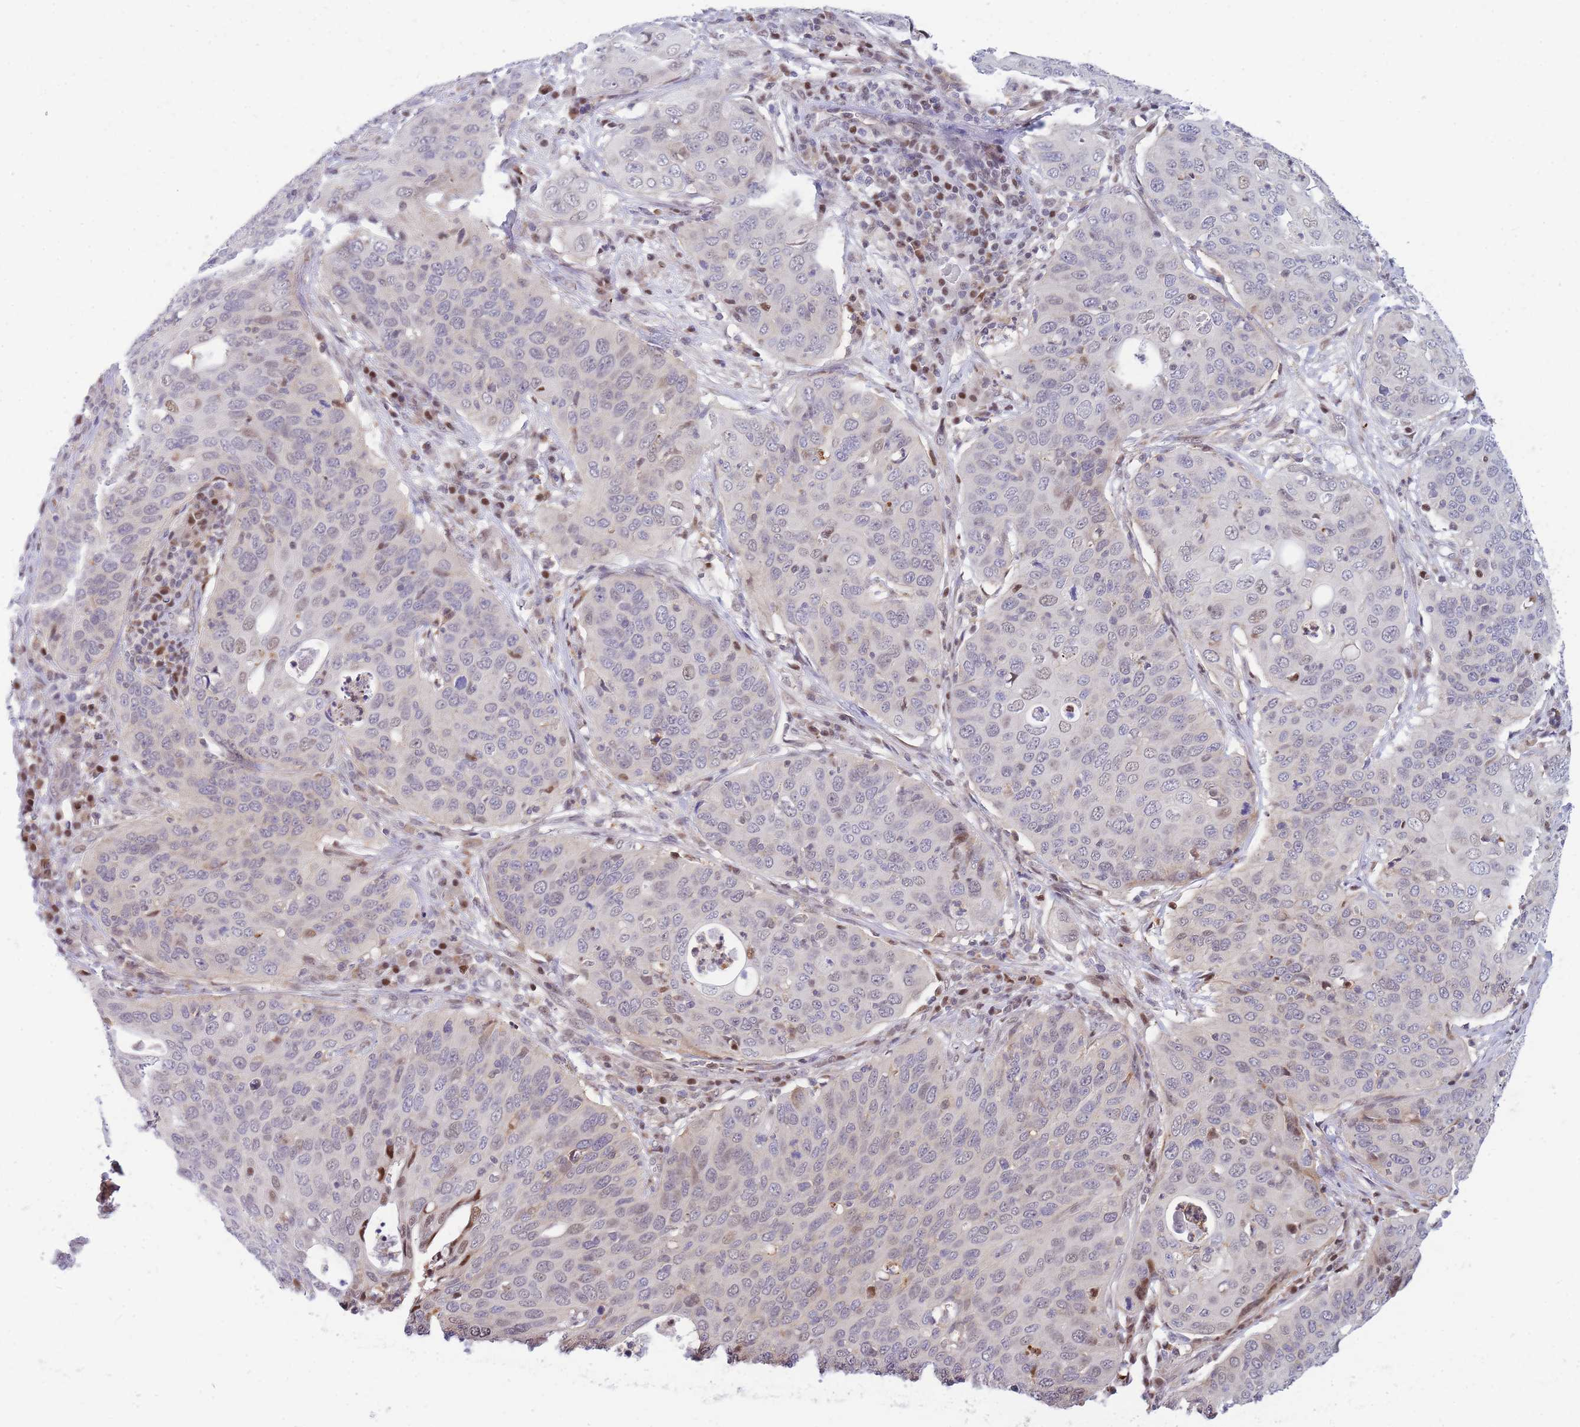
{"staining": {"intensity": "weak", "quantity": "<25%", "location": "nuclear"}, "tissue": "cervical cancer", "cell_type": "Tumor cells", "image_type": "cancer", "snomed": [{"axis": "morphology", "description": "Squamous cell carcinoma, NOS"}, {"axis": "topography", "description": "Cervix"}], "caption": "This image is of cervical cancer (squamous cell carcinoma) stained with immunohistochemistry (IHC) to label a protein in brown with the nuclei are counter-stained blue. There is no staining in tumor cells.", "gene": "CRACD", "patient": {"sex": "female", "age": 36}}